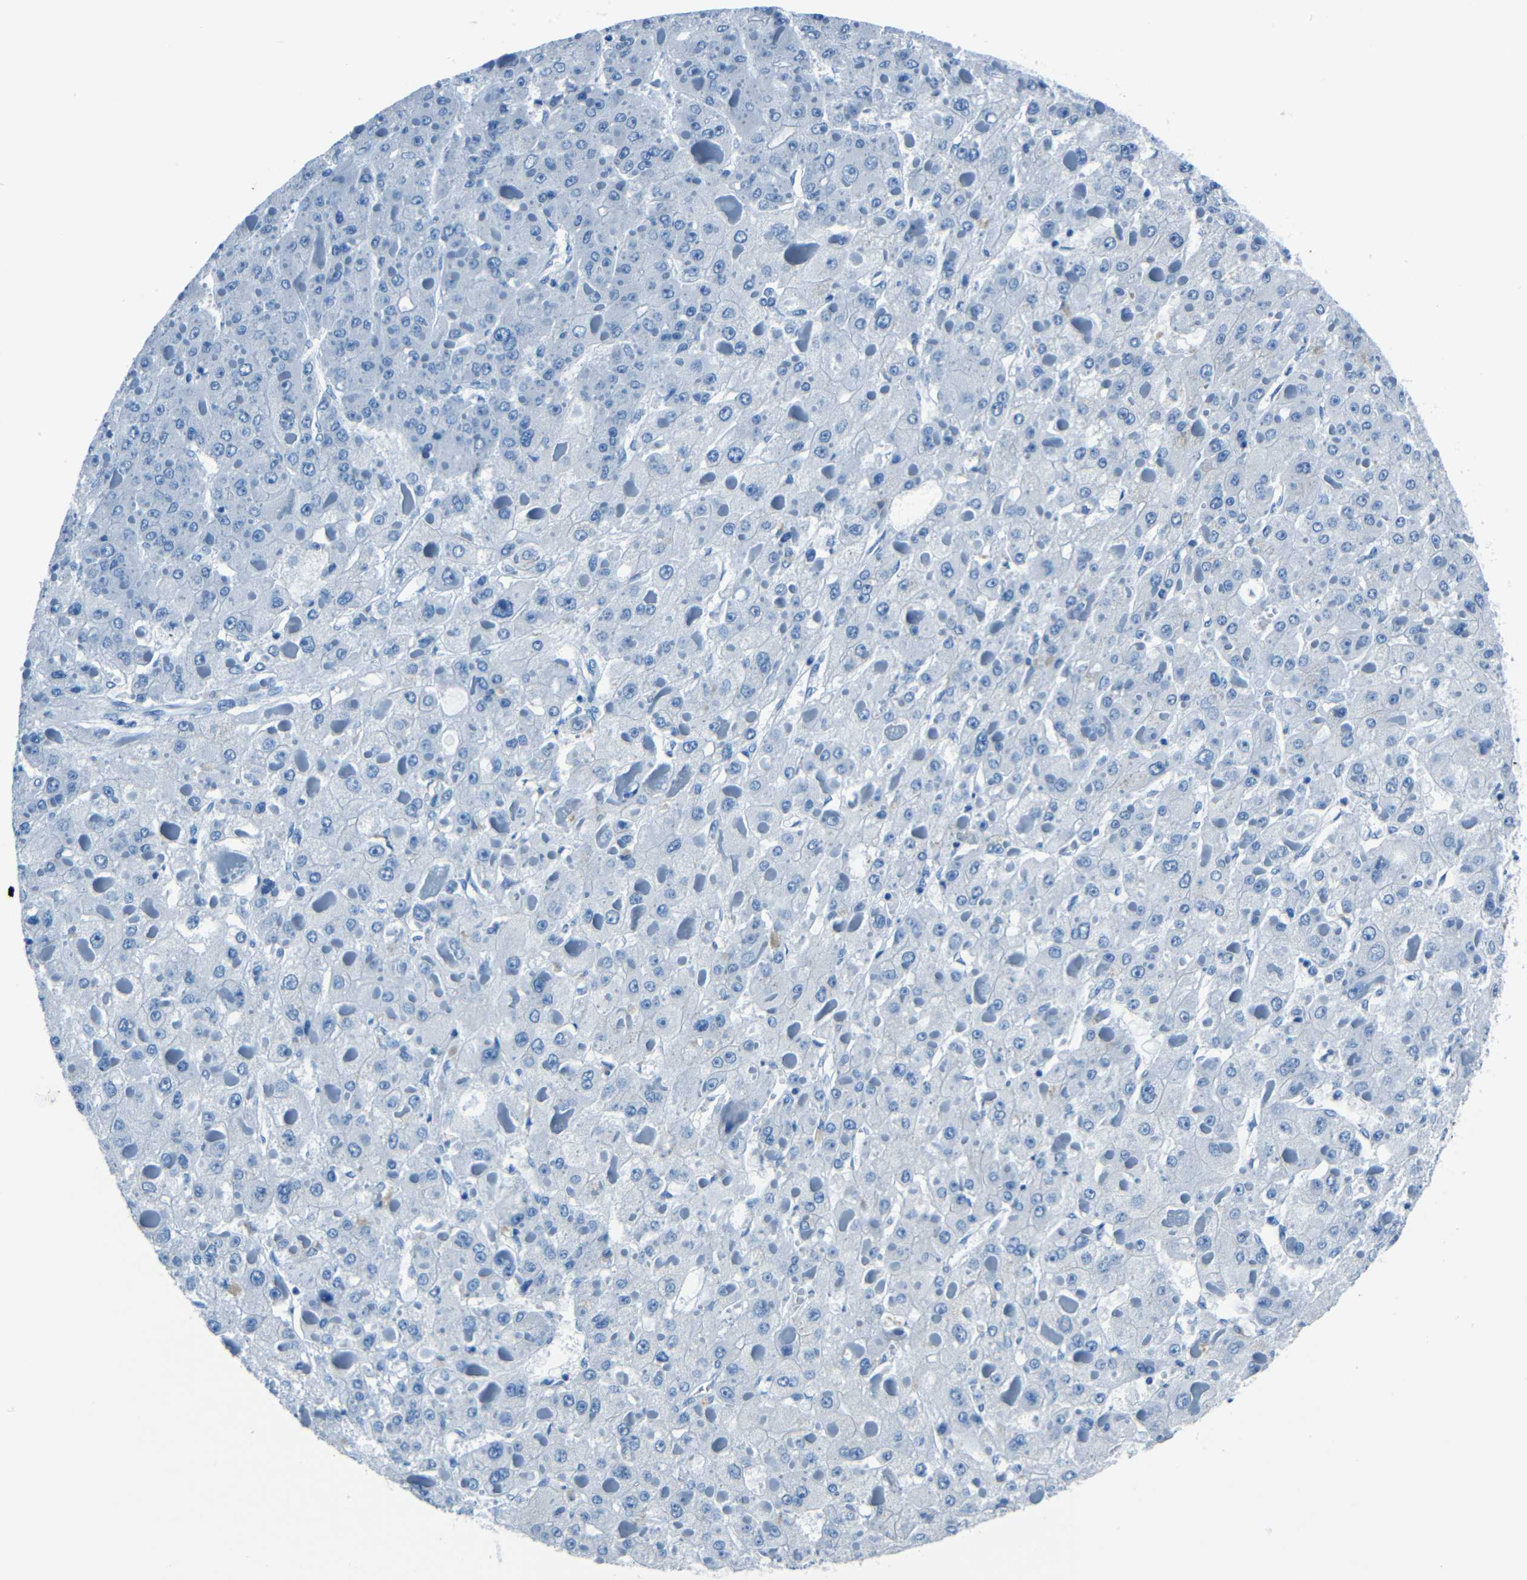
{"staining": {"intensity": "negative", "quantity": "none", "location": "none"}, "tissue": "liver cancer", "cell_type": "Tumor cells", "image_type": "cancer", "snomed": [{"axis": "morphology", "description": "Carcinoma, Hepatocellular, NOS"}, {"axis": "topography", "description": "Liver"}], "caption": "Hepatocellular carcinoma (liver) was stained to show a protein in brown. There is no significant positivity in tumor cells. (DAB (3,3'-diaminobenzidine) immunohistochemistry with hematoxylin counter stain).", "gene": "FBN2", "patient": {"sex": "female", "age": 73}}